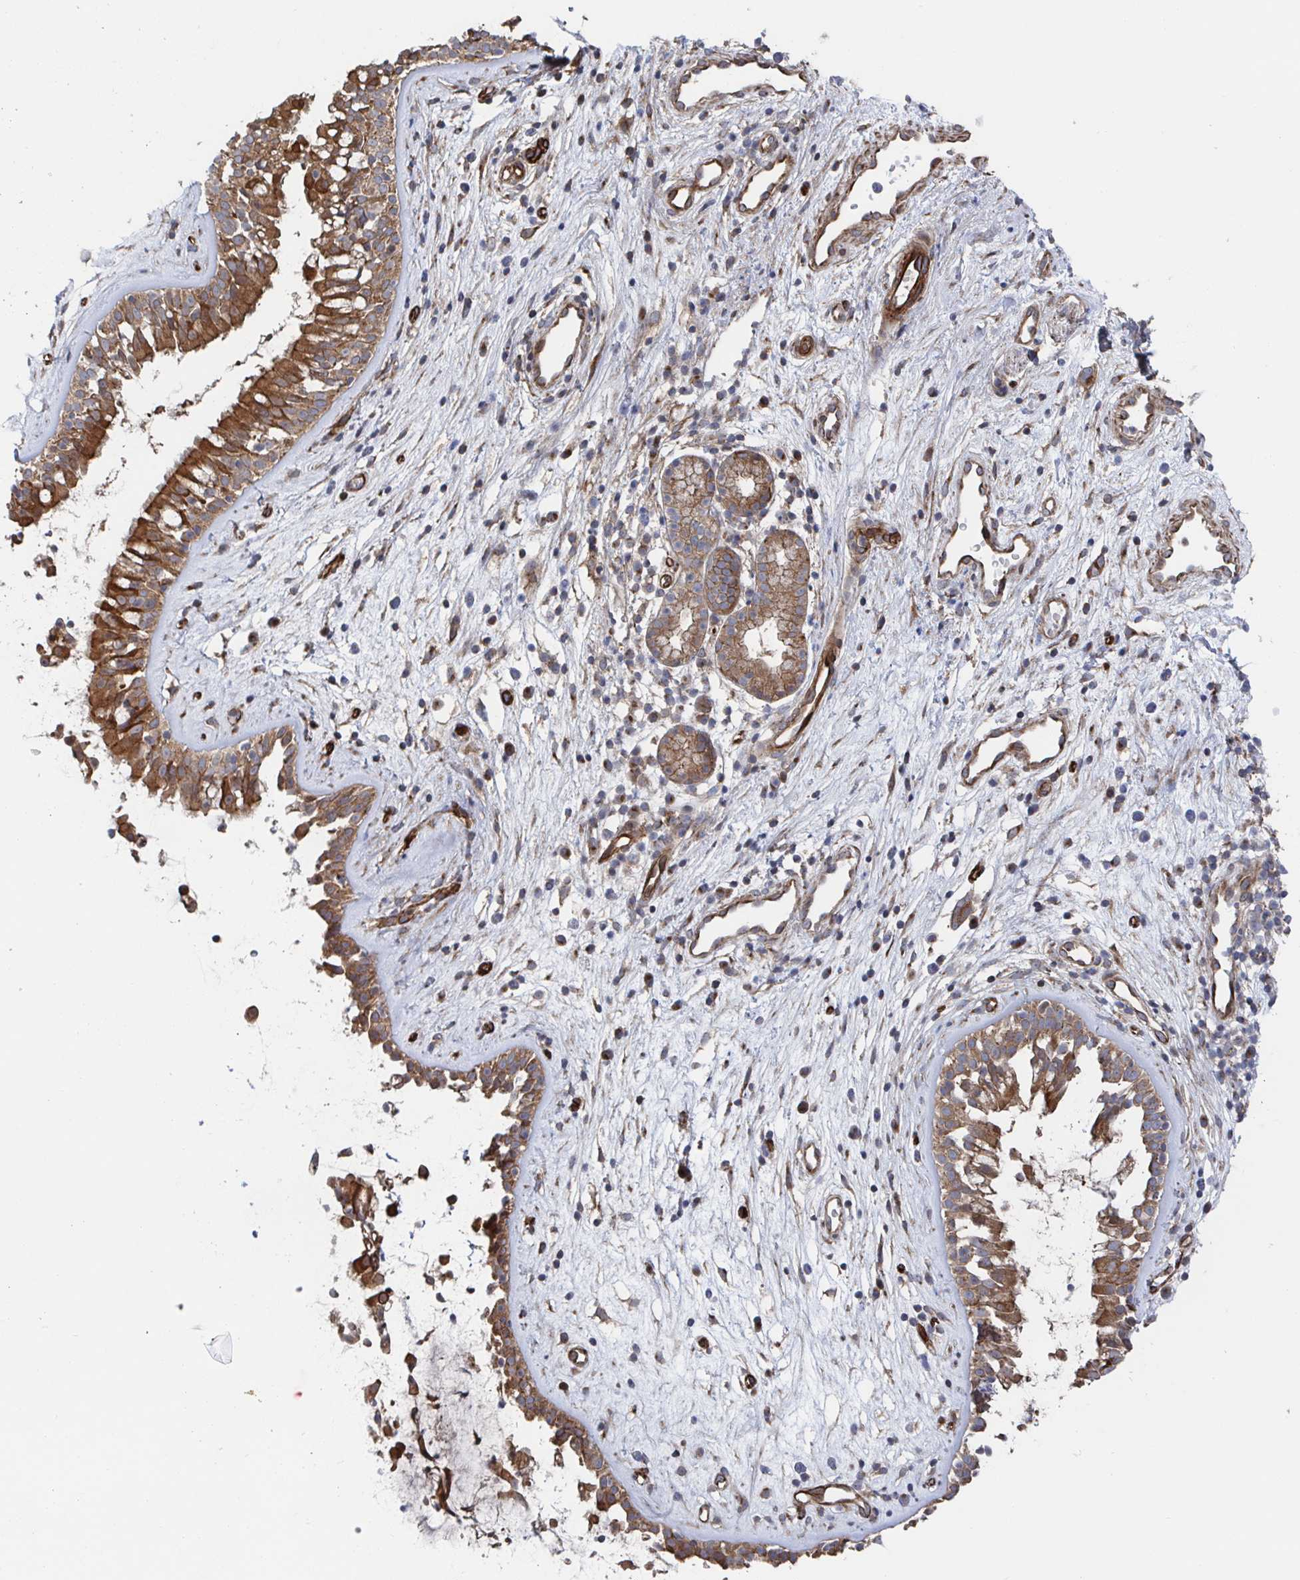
{"staining": {"intensity": "moderate", "quantity": ">75%", "location": "cytoplasmic/membranous"}, "tissue": "nasopharynx", "cell_type": "Respiratory epithelial cells", "image_type": "normal", "snomed": [{"axis": "morphology", "description": "Normal tissue, NOS"}, {"axis": "topography", "description": "Nasopharynx"}], "caption": "Respiratory epithelial cells exhibit medium levels of moderate cytoplasmic/membranous positivity in about >75% of cells in unremarkable nasopharynx. (Brightfield microscopy of DAB IHC at high magnification).", "gene": "DVL3", "patient": {"sex": "male", "age": 32}}